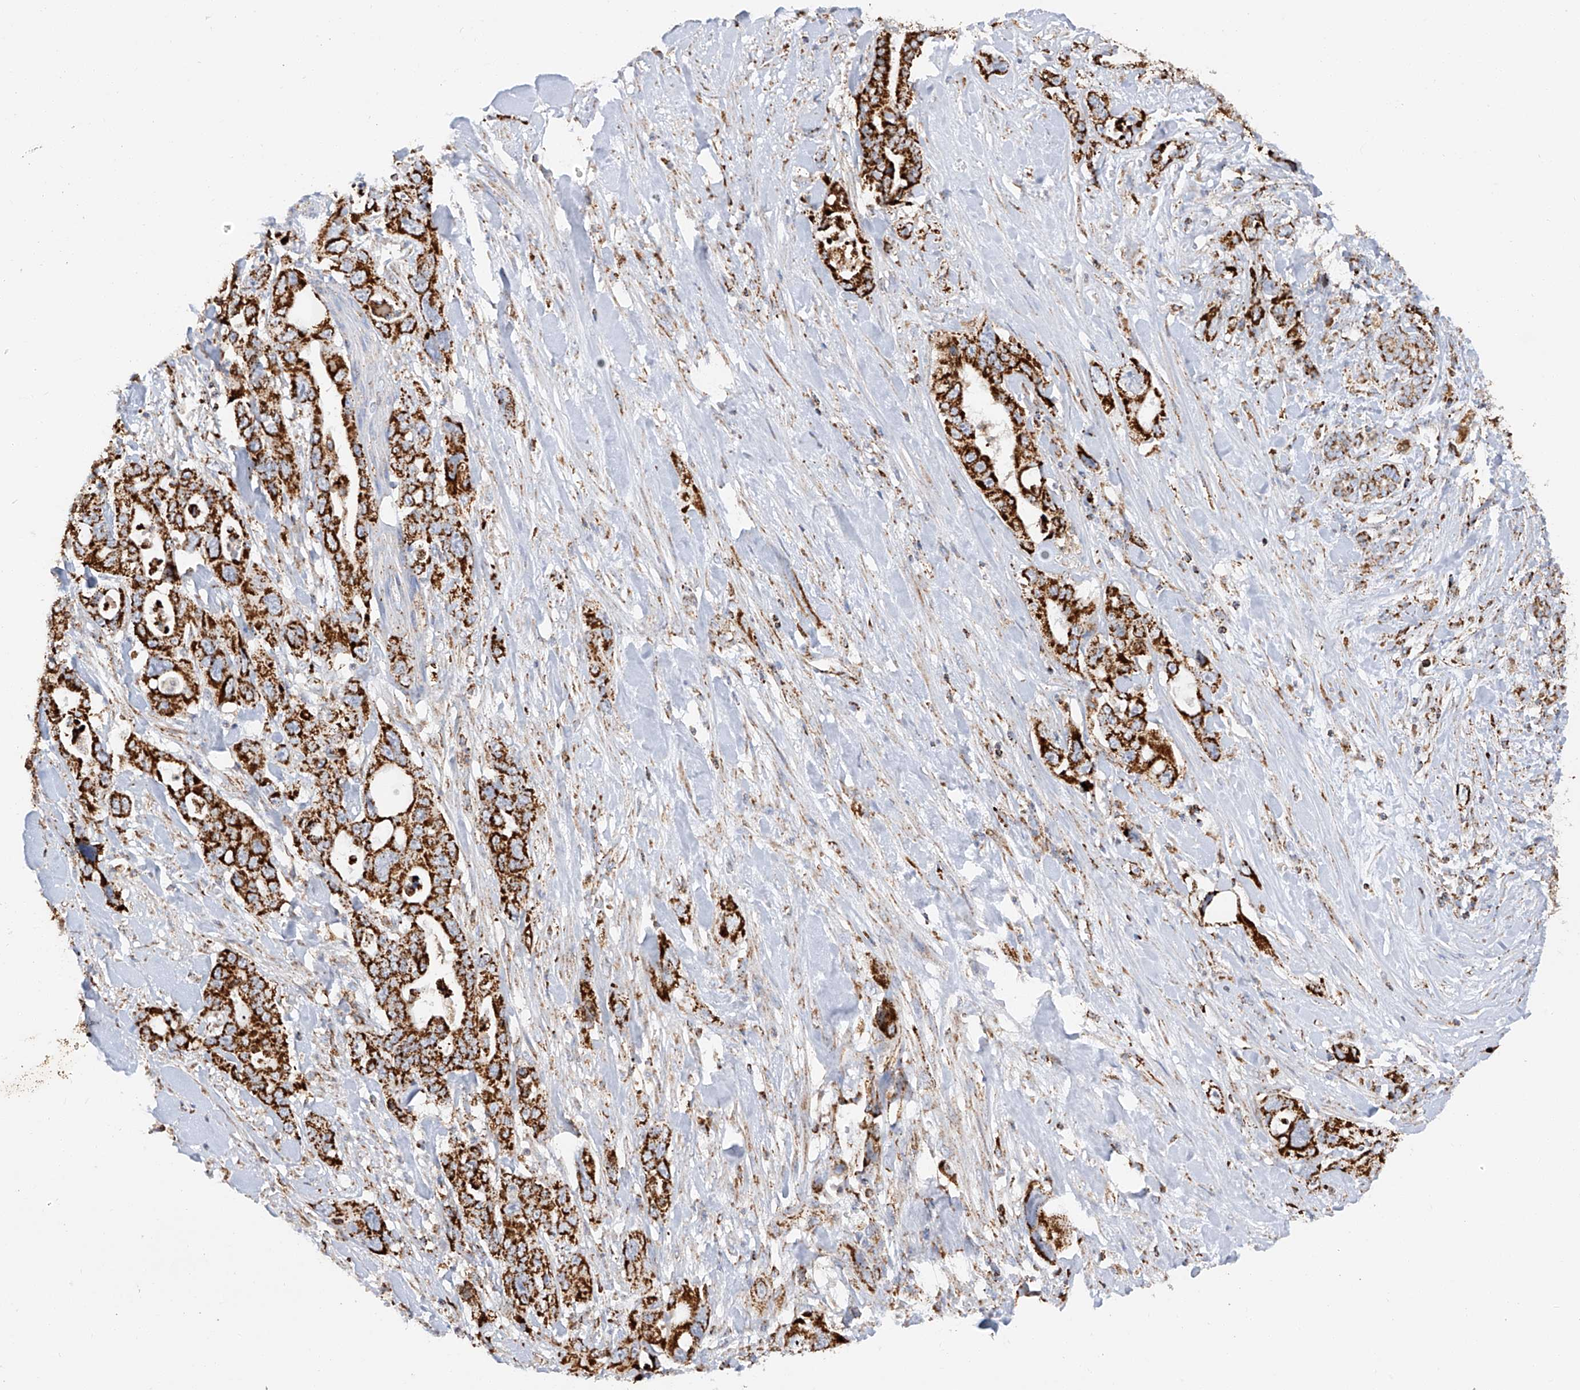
{"staining": {"intensity": "strong", "quantity": ">75%", "location": "cytoplasmic/membranous"}, "tissue": "pancreatic cancer", "cell_type": "Tumor cells", "image_type": "cancer", "snomed": [{"axis": "morphology", "description": "Adenocarcinoma, NOS"}, {"axis": "topography", "description": "Pancreas"}], "caption": "A micrograph of human pancreatic cancer stained for a protein exhibits strong cytoplasmic/membranous brown staining in tumor cells. Using DAB (3,3'-diaminobenzidine) (brown) and hematoxylin (blue) stains, captured at high magnification using brightfield microscopy.", "gene": "TTC27", "patient": {"sex": "male", "age": 46}}